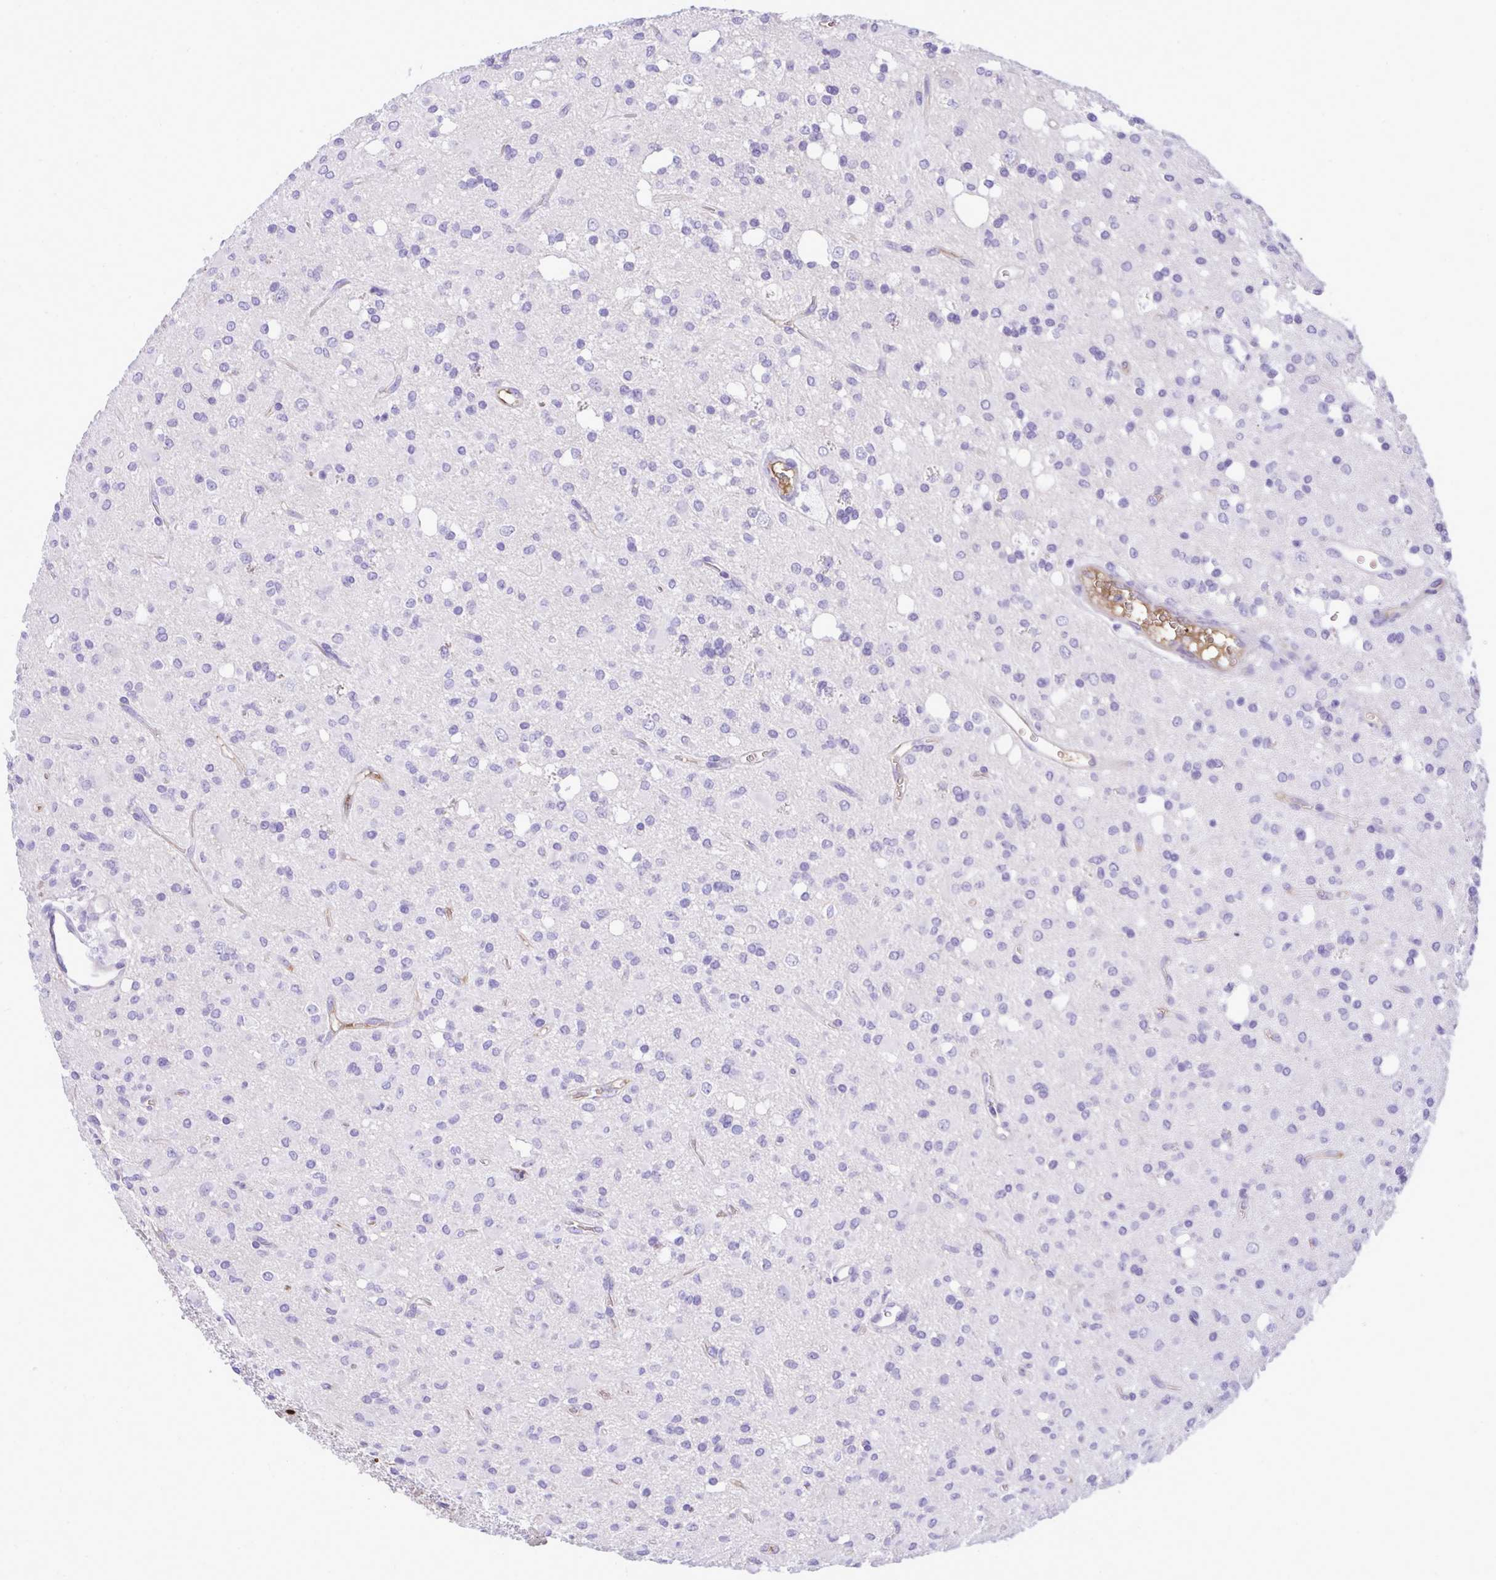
{"staining": {"intensity": "negative", "quantity": "none", "location": "none"}, "tissue": "glioma", "cell_type": "Tumor cells", "image_type": "cancer", "snomed": [{"axis": "morphology", "description": "Glioma, malignant, Low grade"}, {"axis": "topography", "description": "Brain"}], "caption": "There is no significant expression in tumor cells of glioma. The staining is performed using DAB (3,3'-diaminobenzidine) brown chromogen with nuclei counter-stained in using hematoxylin.", "gene": "HRG", "patient": {"sex": "female", "age": 33}}